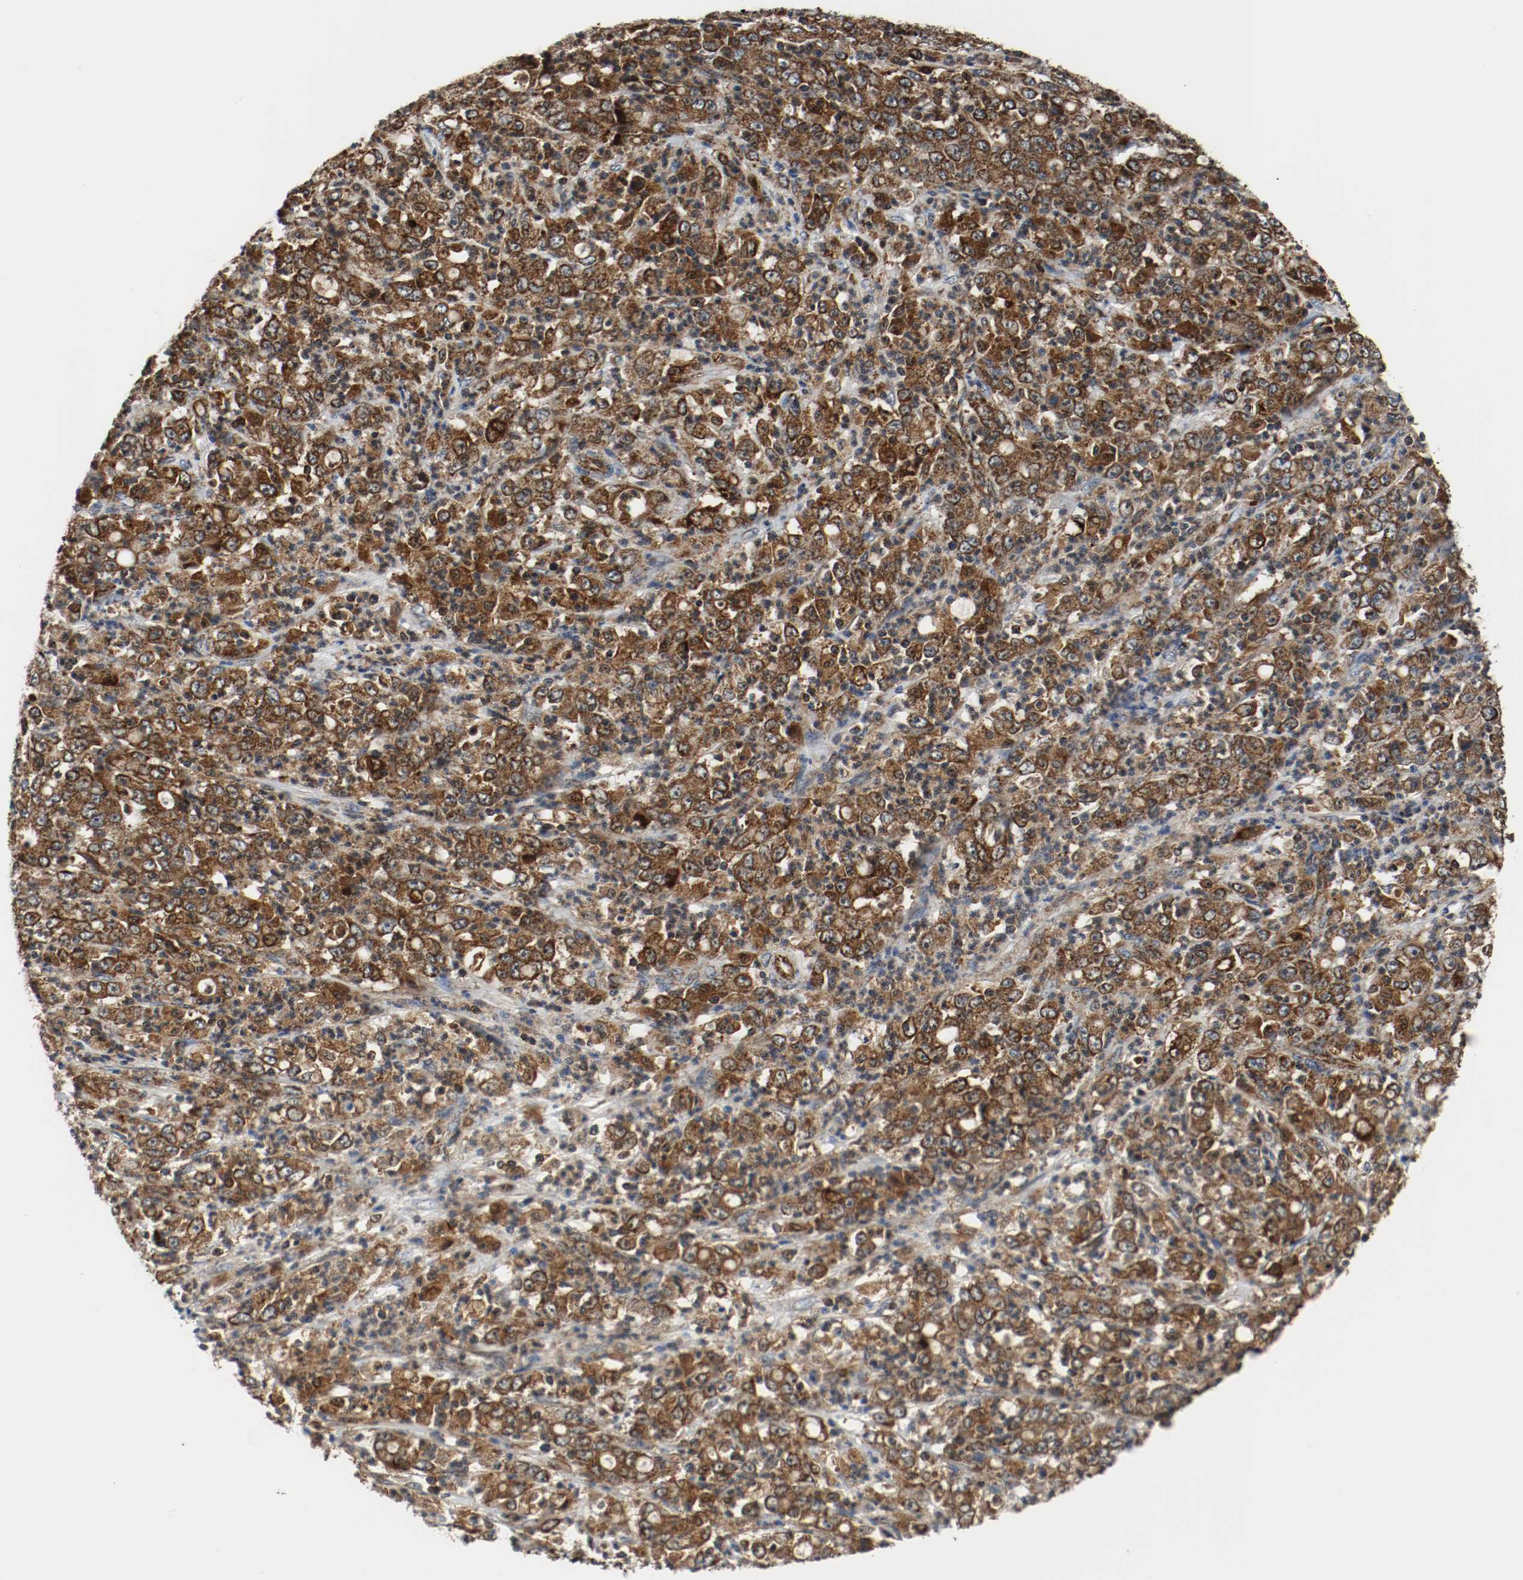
{"staining": {"intensity": "strong", "quantity": ">75%", "location": "cytoplasmic/membranous"}, "tissue": "stomach cancer", "cell_type": "Tumor cells", "image_type": "cancer", "snomed": [{"axis": "morphology", "description": "Adenocarcinoma, NOS"}, {"axis": "topography", "description": "Stomach, lower"}], "caption": "Strong cytoplasmic/membranous positivity is identified in about >75% of tumor cells in stomach adenocarcinoma. (DAB IHC, brown staining for protein, blue staining for nuclei).", "gene": "TXNRD1", "patient": {"sex": "female", "age": 71}}